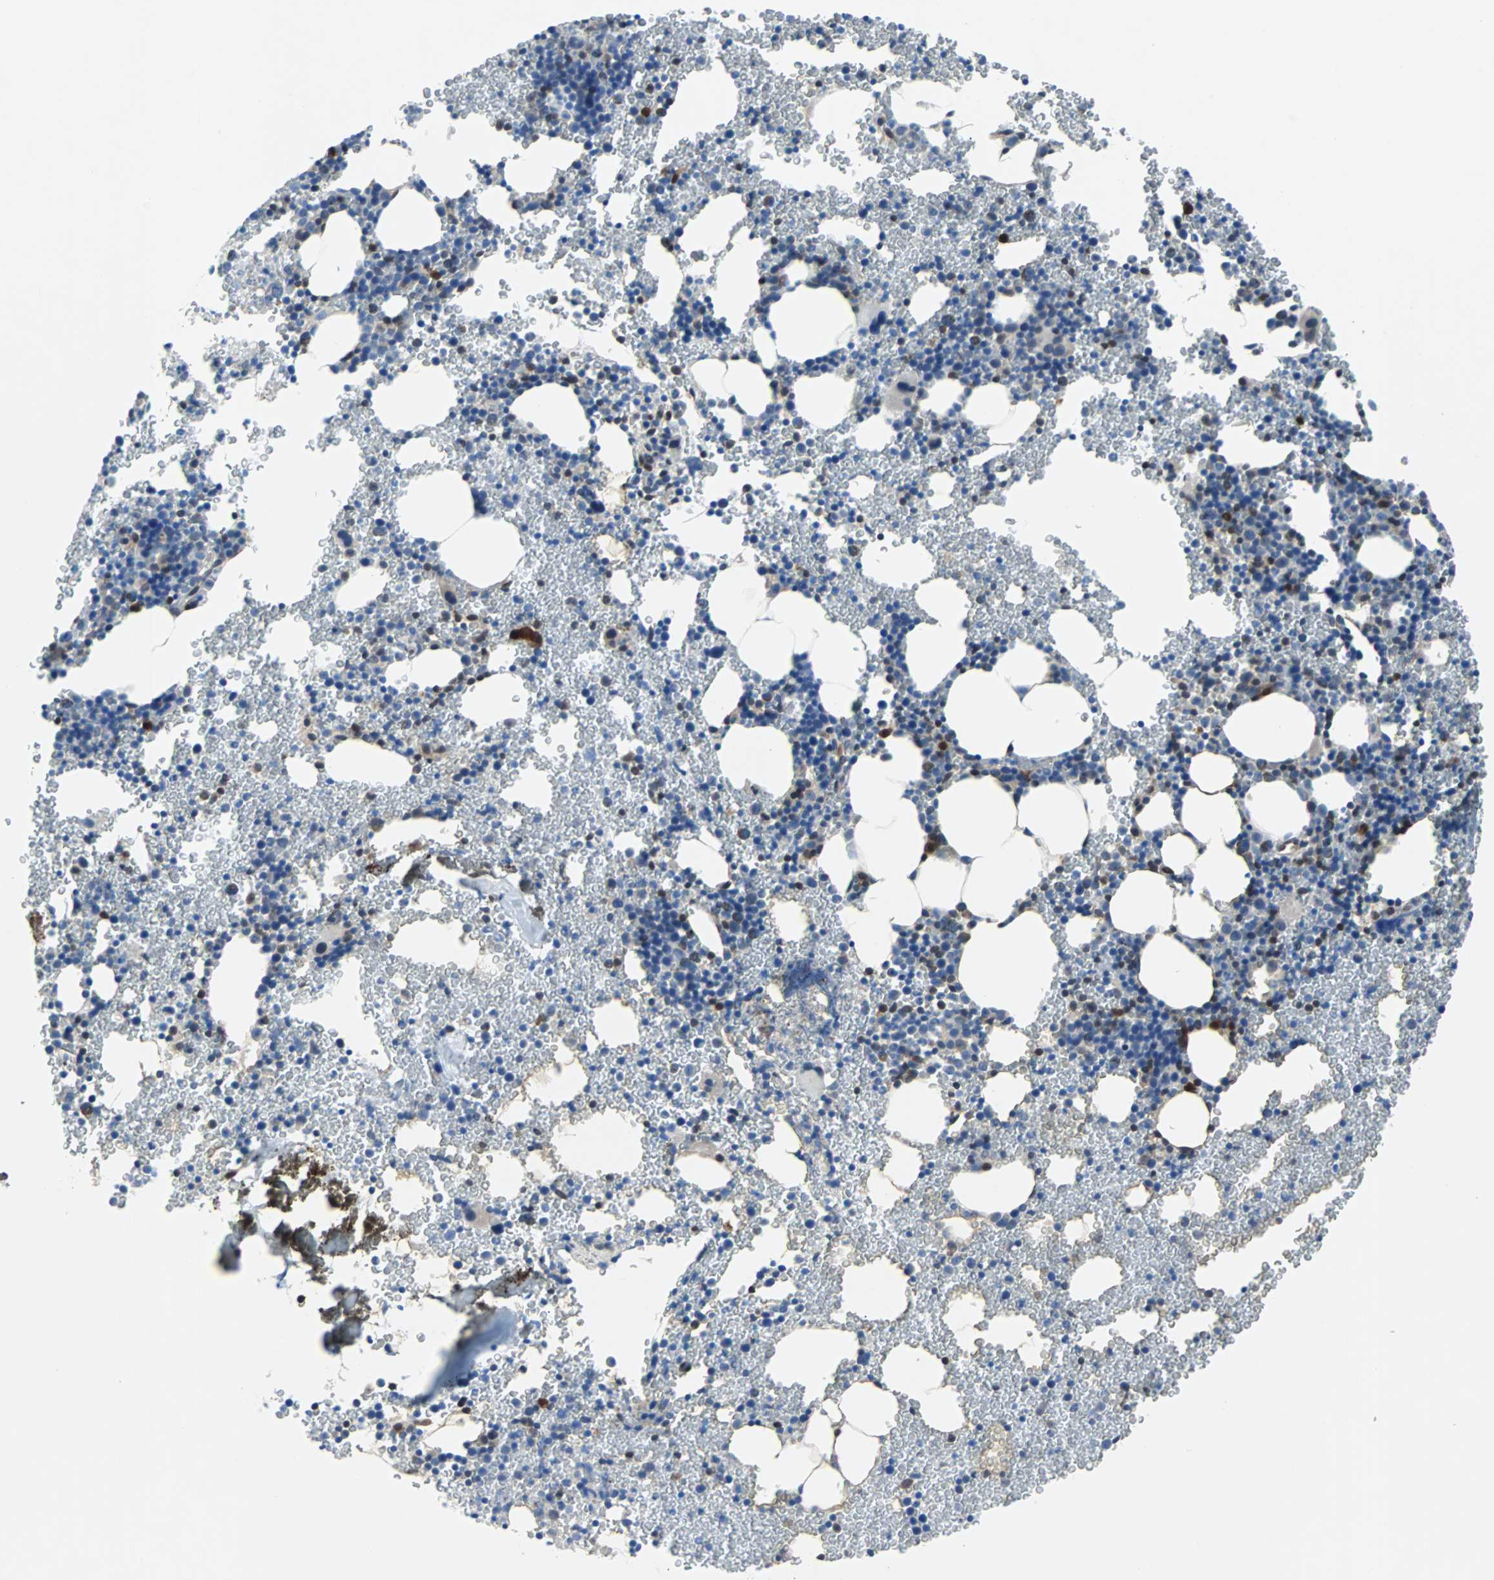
{"staining": {"intensity": "moderate", "quantity": "<25%", "location": "nuclear"}, "tissue": "bone marrow", "cell_type": "Hematopoietic cells", "image_type": "normal", "snomed": [{"axis": "morphology", "description": "Normal tissue, NOS"}, {"axis": "morphology", "description": "Inflammation, NOS"}, {"axis": "topography", "description": "Bone marrow"}], "caption": "Immunohistochemistry (IHC) (DAB) staining of normal bone marrow demonstrates moderate nuclear protein positivity in about <25% of hematopoietic cells.", "gene": "MAP2K6", "patient": {"sex": "male", "age": 22}}